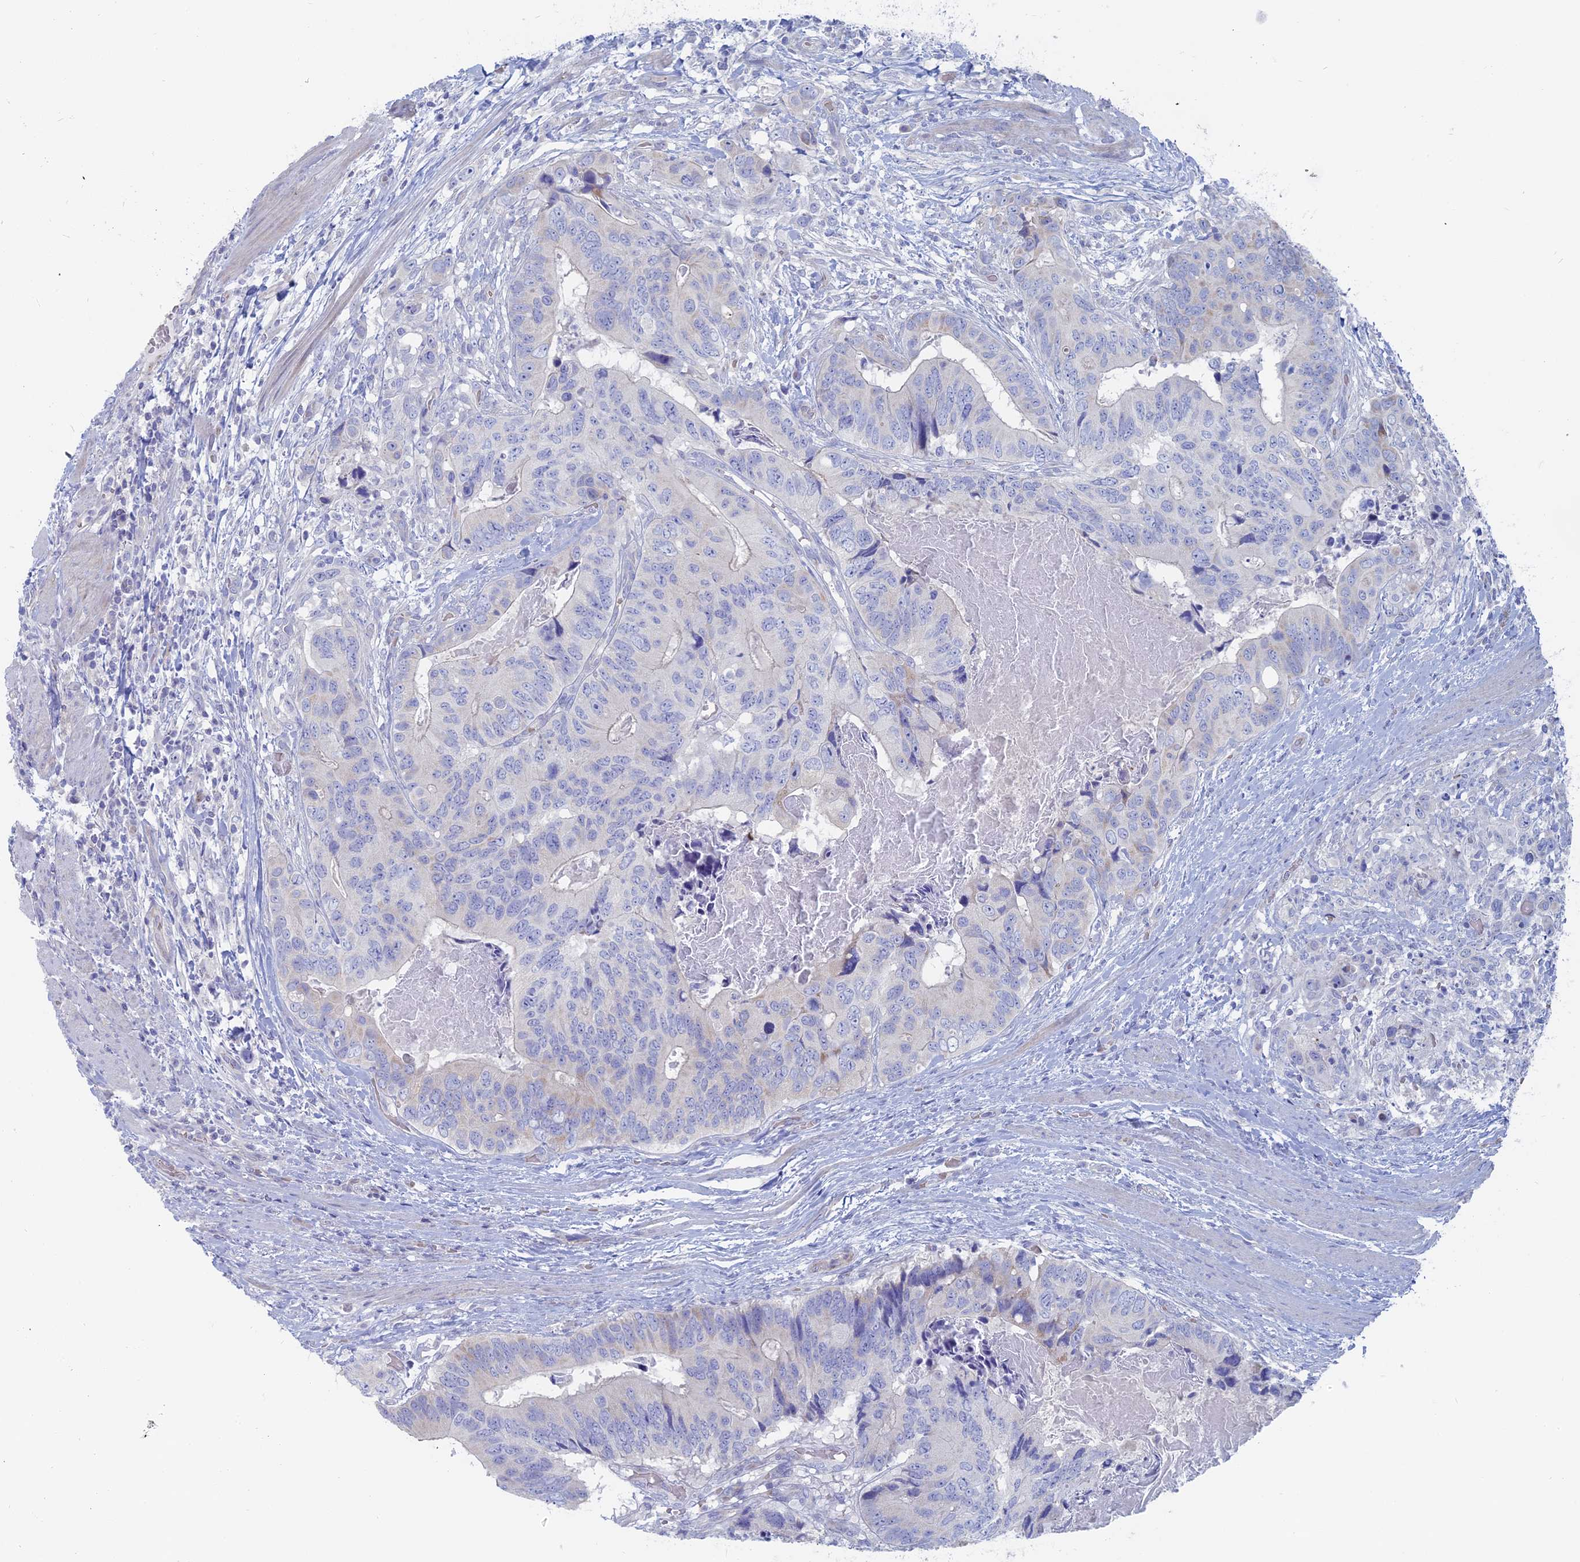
{"staining": {"intensity": "negative", "quantity": "none", "location": "none"}, "tissue": "colorectal cancer", "cell_type": "Tumor cells", "image_type": "cancer", "snomed": [{"axis": "morphology", "description": "Adenocarcinoma, NOS"}, {"axis": "topography", "description": "Colon"}], "caption": "This is an immunohistochemistry (IHC) histopathology image of human colorectal cancer (adenocarcinoma). There is no positivity in tumor cells.", "gene": "TBC1D30", "patient": {"sex": "male", "age": 84}}